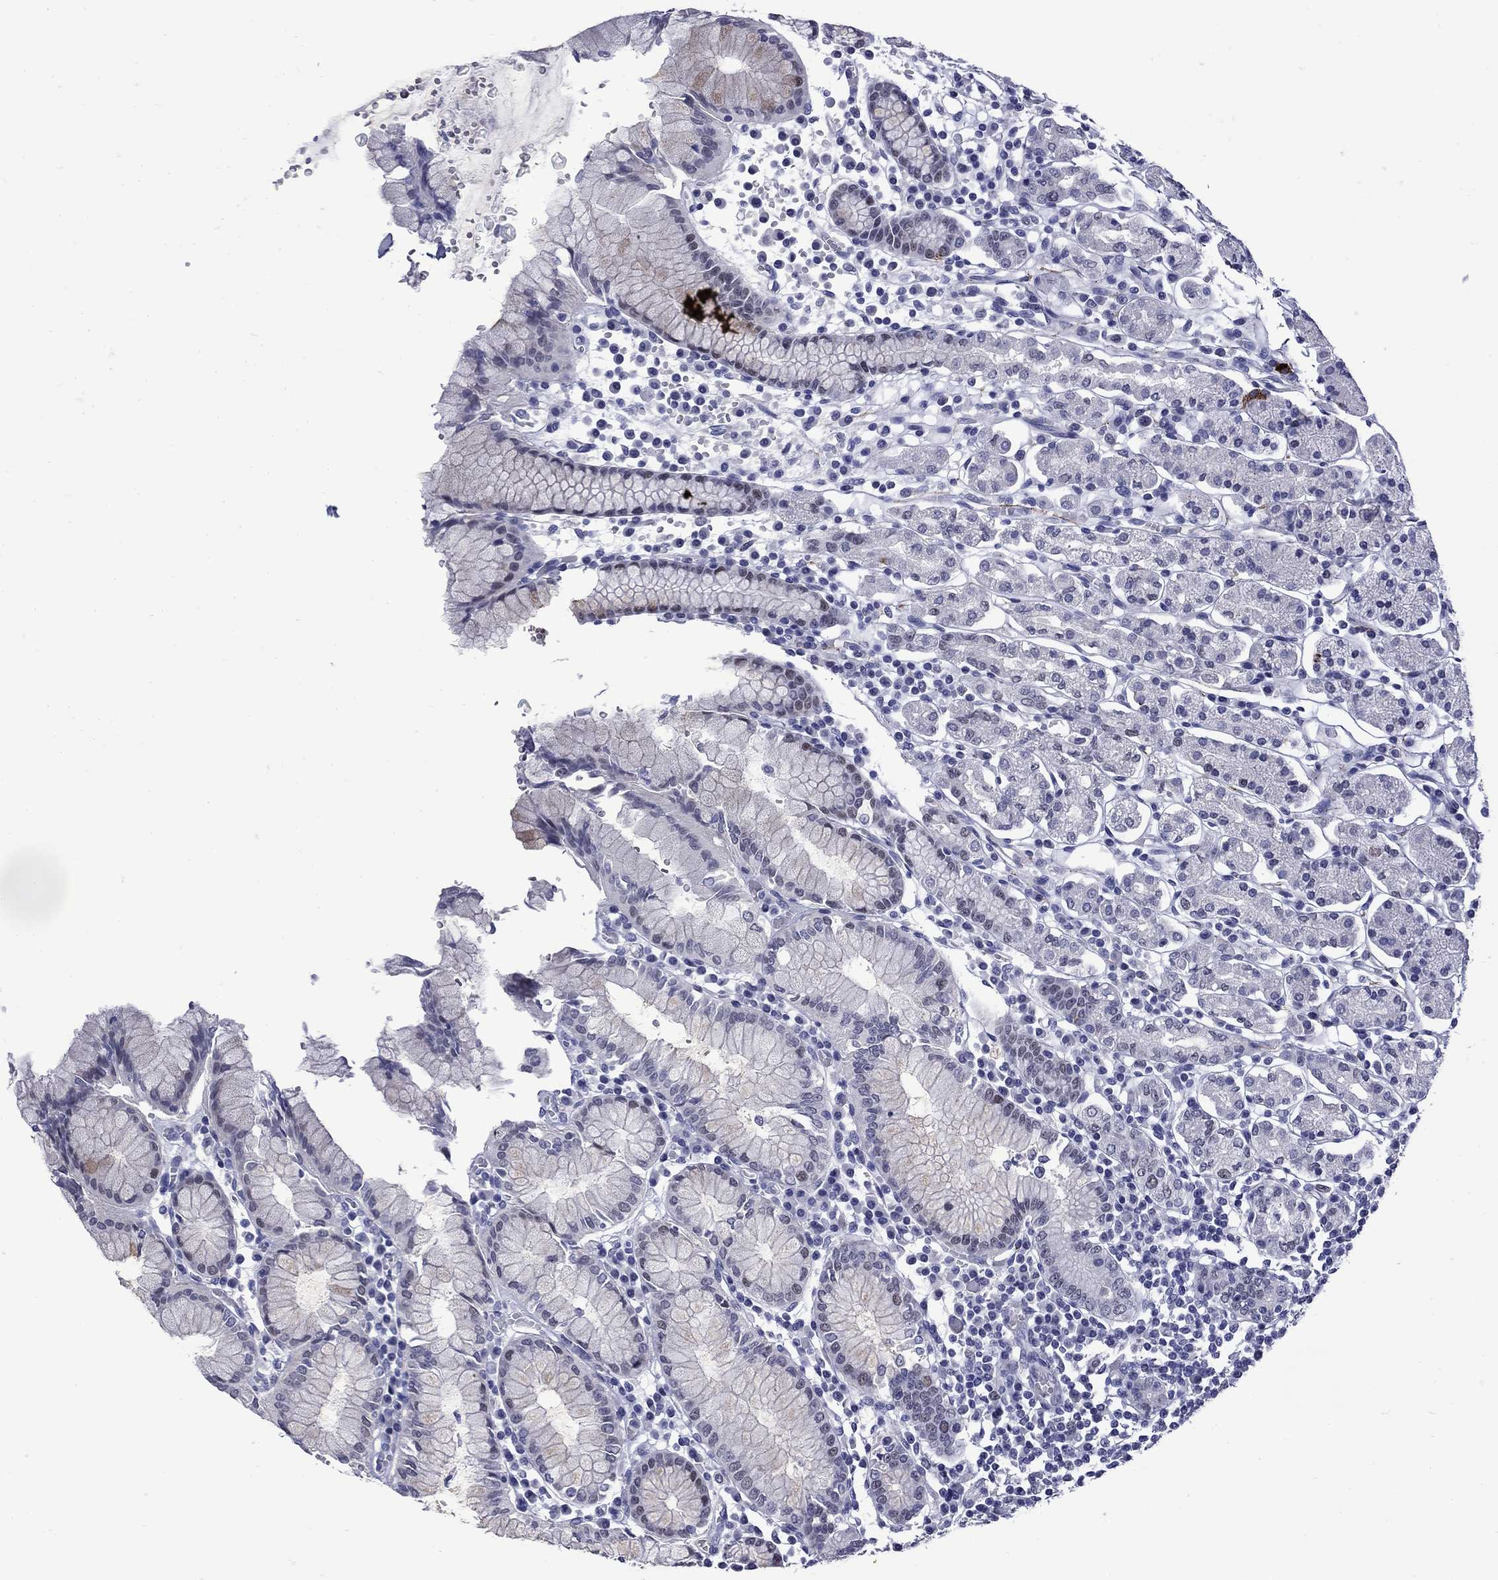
{"staining": {"intensity": "negative", "quantity": "none", "location": "none"}, "tissue": "stomach", "cell_type": "Glandular cells", "image_type": "normal", "snomed": [{"axis": "morphology", "description": "Normal tissue, NOS"}, {"axis": "topography", "description": "Stomach, upper"}, {"axis": "topography", "description": "Stomach"}], "caption": "The photomicrograph exhibits no significant expression in glandular cells of stomach.", "gene": "MGARP", "patient": {"sex": "male", "age": 62}}